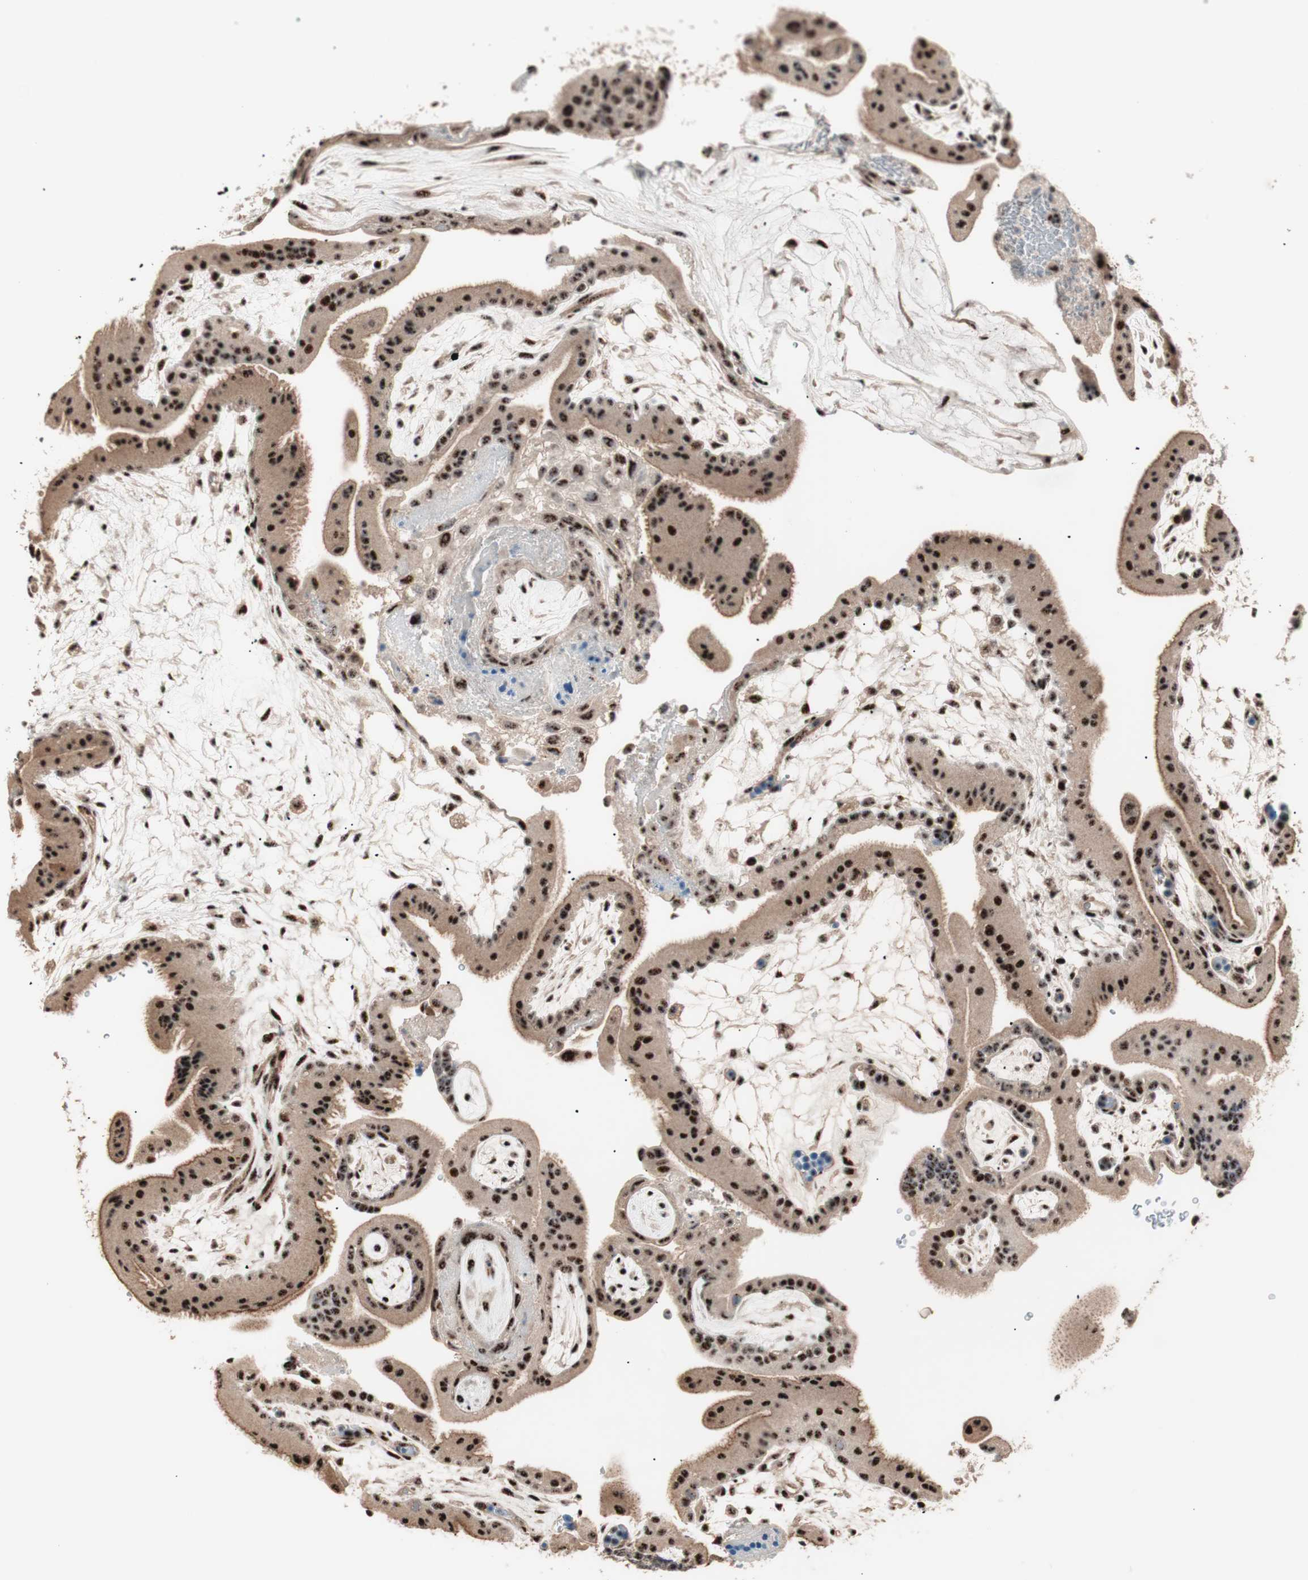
{"staining": {"intensity": "strong", "quantity": ">75%", "location": "cytoplasmic/membranous,nuclear"}, "tissue": "placenta", "cell_type": "Trophoblastic cells", "image_type": "normal", "snomed": [{"axis": "morphology", "description": "Normal tissue, NOS"}, {"axis": "topography", "description": "Placenta"}], "caption": "The image shows immunohistochemical staining of benign placenta. There is strong cytoplasmic/membranous,nuclear expression is appreciated in approximately >75% of trophoblastic cells.", "gene": "NR5A2", "patient": {"sex": "female", "age": 19}}